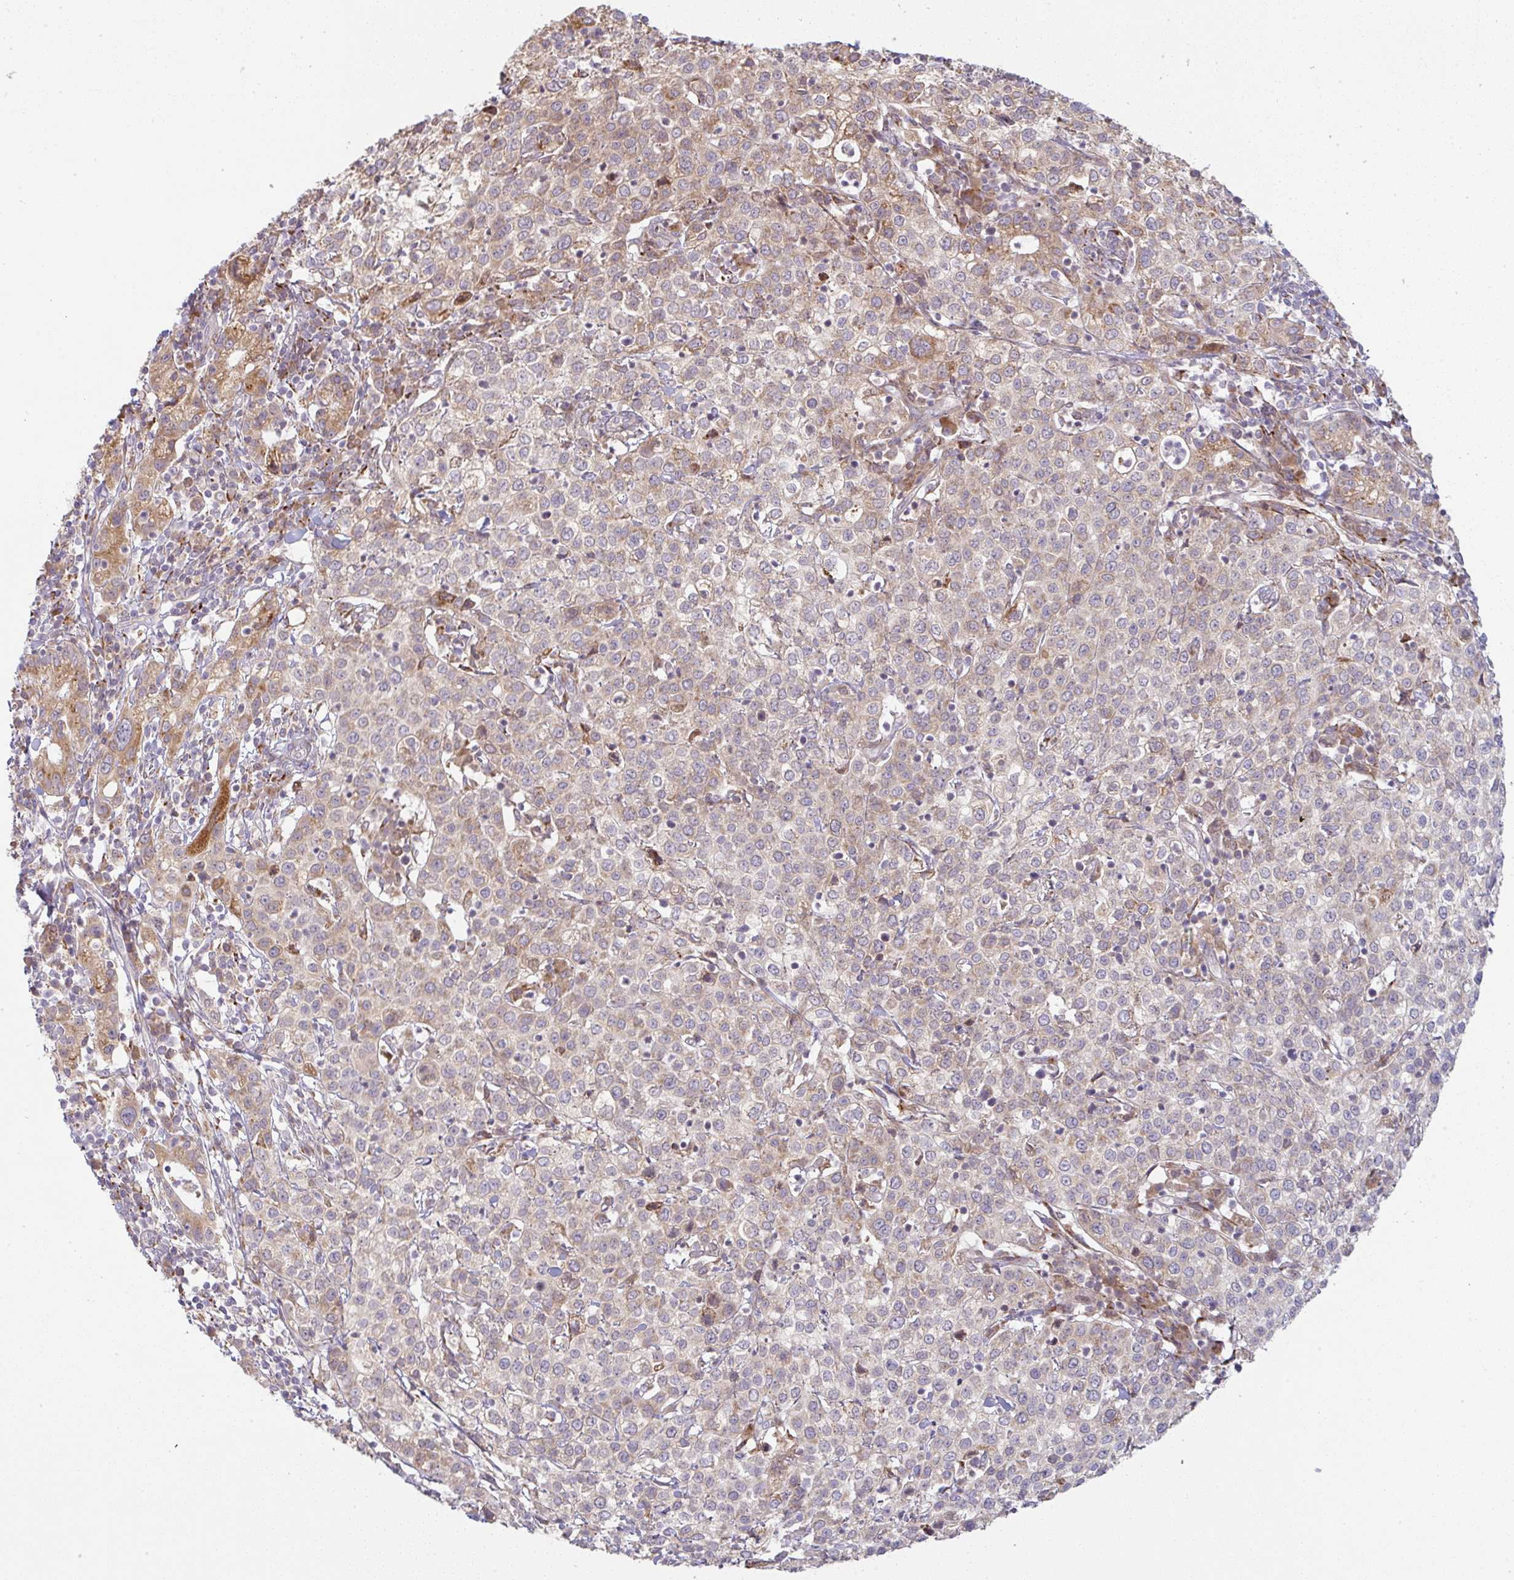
{"staining": {"intensity": "moderate", "quantity": "25%-75%", "location": "cytoplasmic/membranous"}, "tissue": "cervical cancer", "cell_type": "Tumor cells", "image_type": "cancer", "snomed": [{"axis": "morphology", "description": "Normal tissue, NOS"}, {"axis": "morphology", "description": "Adenocarcinoma, NOS"}, {"axis": "topography", "description": "Cervix"}], "caption": "DAB (3,3'-diaminobenzidine) immunohistochemical staining of cervical adenocarcinoma exhibits moderate cytoplasmic/membranous protein staining in approximately 25%-75% of tumor cells.", "gene": "MOB1A", "patient": {"sex": "female", "age": 44}}